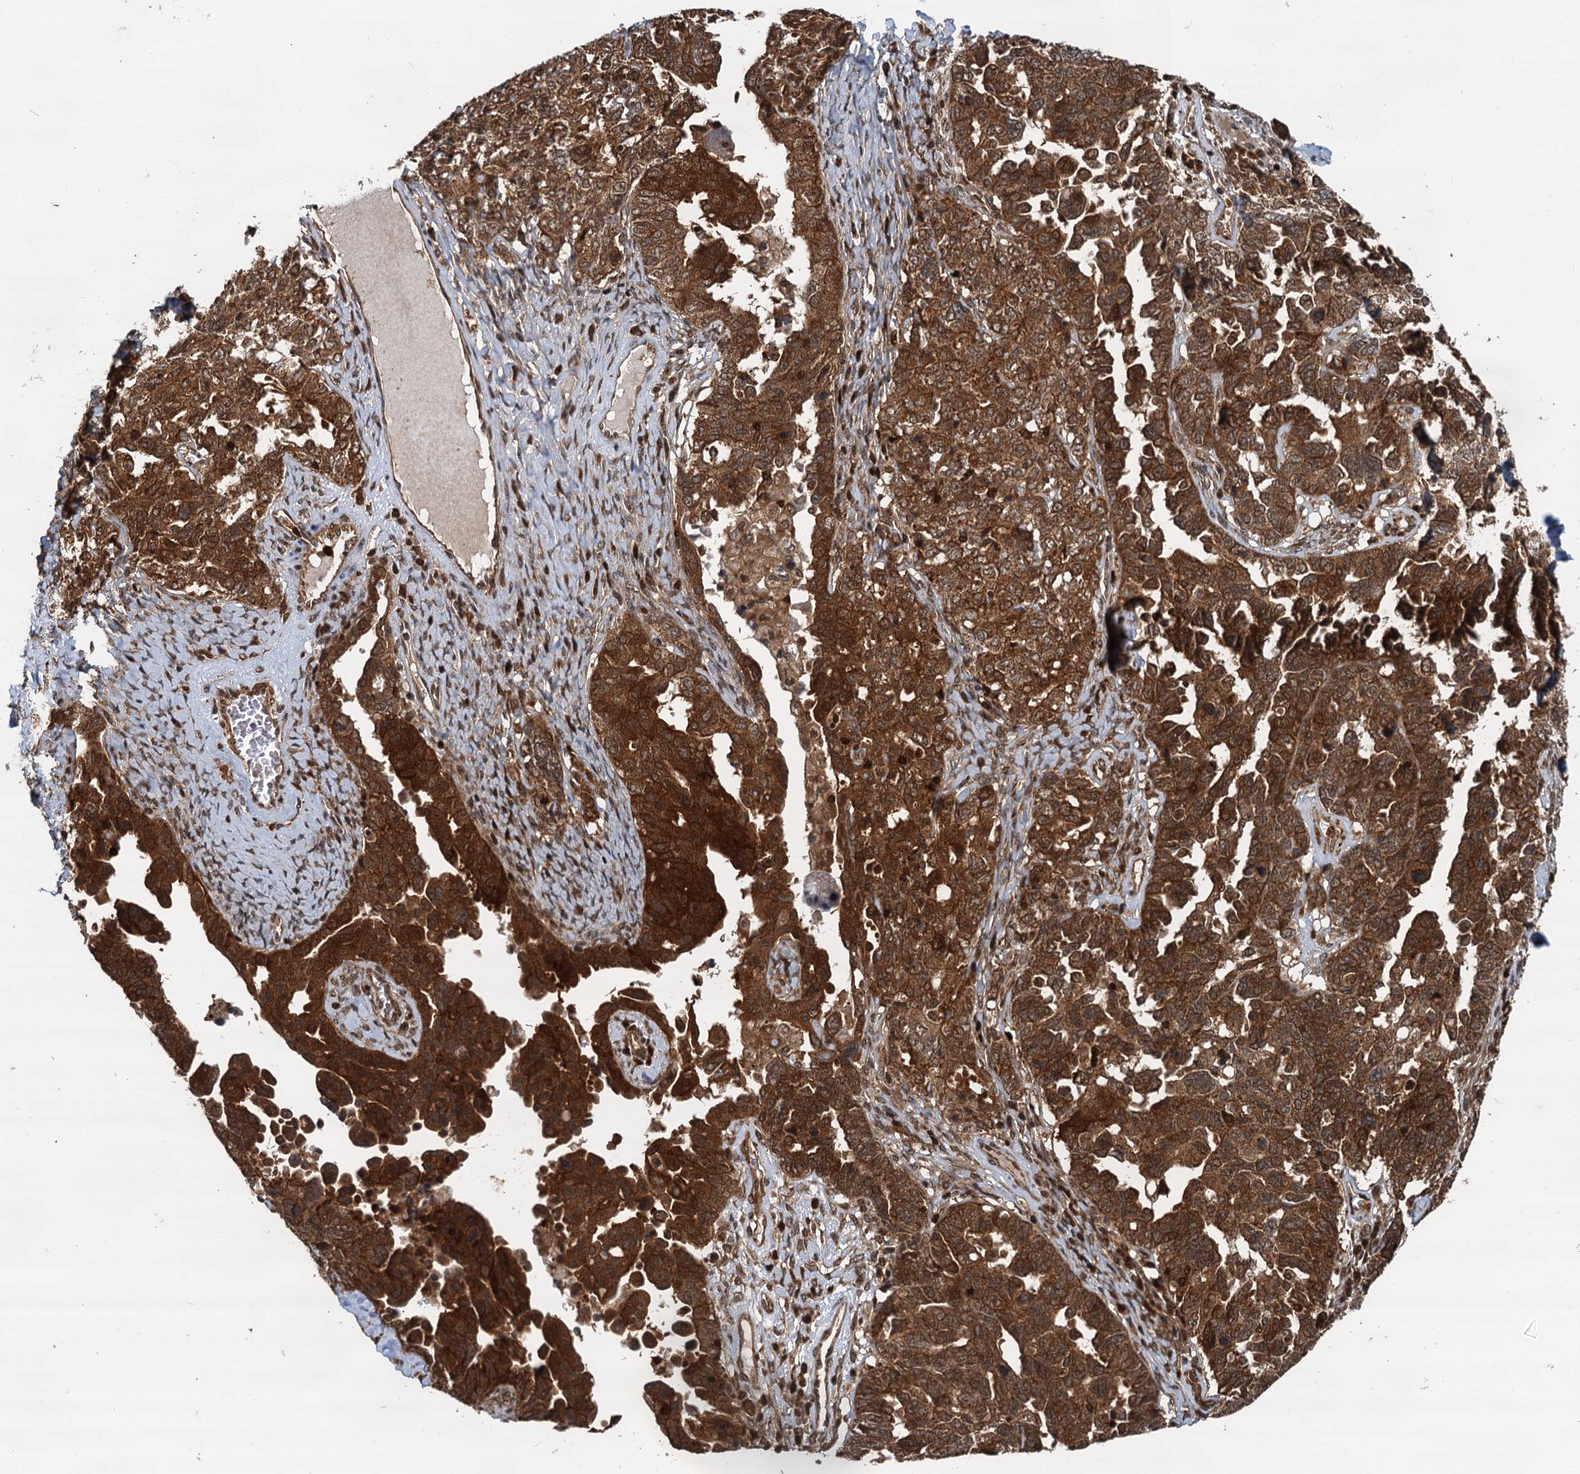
{"staining": {"intensity": "strong", "quantity": ">75%", "location": "cytoplasmic/membranous,nuclear"}, "tissue": "ovarian cancer", "cell_type": "Tumor cells", "image_type": "cancer", "snomed": [{"axis": "morphology", "description": "Carcinoma, endometroid"}, {"axis": "topography", "description": "Ovary"}], "caption": "Immunohistochemistry (IHC) of human ovarian endometroid carcinoma reveals high levels of strong cytoplasmic/membranous and nuclear staining in about >75% of tumor cells.", "gene": "STUB1", "patient": {"sex": "female", "age": 62}}